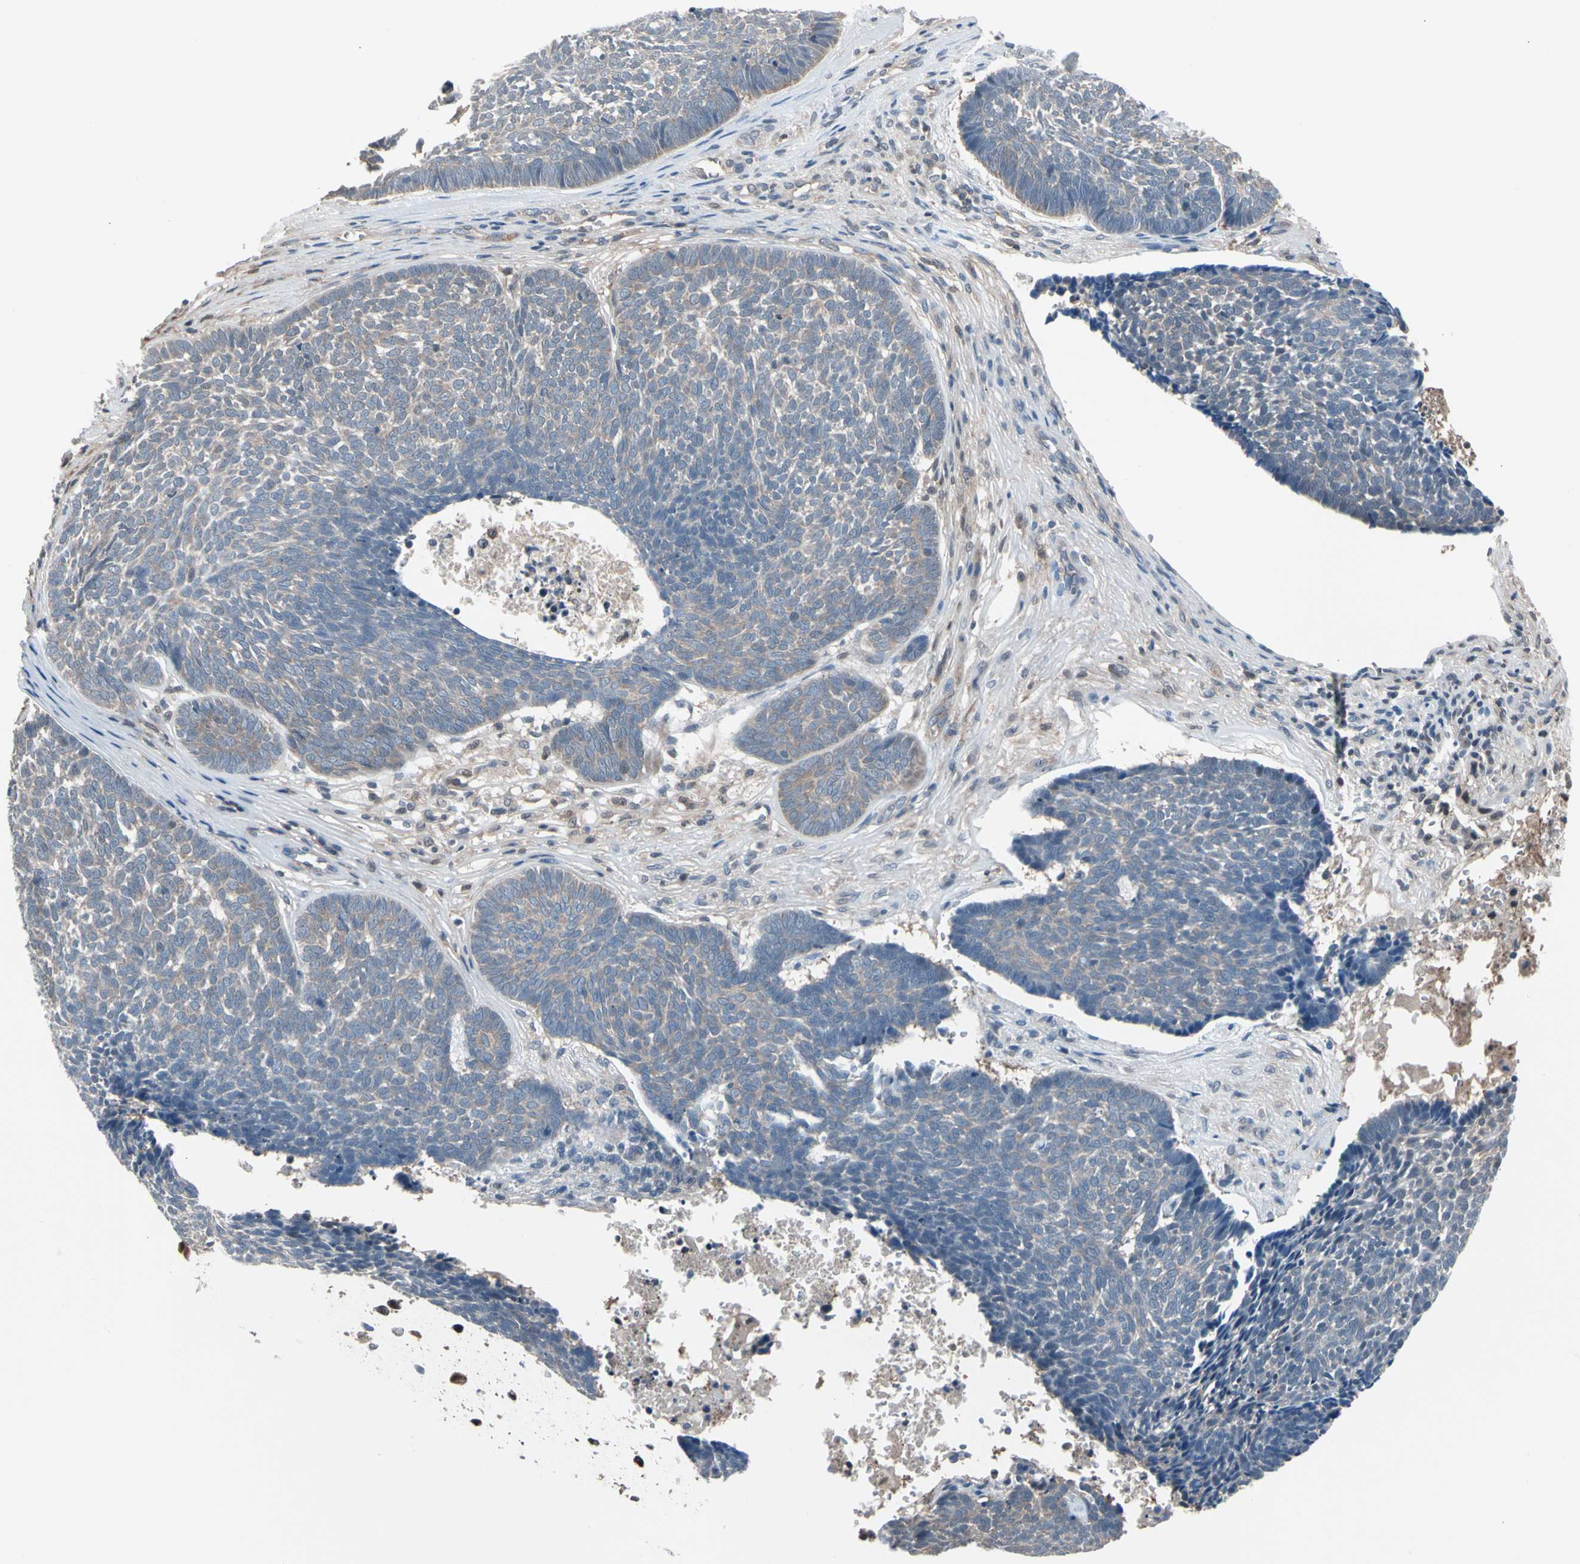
{"staining": {"intensity": "weak", "quantity": ">75%", "location": "cytoplasmic/membranous"}, "tissue": "skin cancer", "cell_type": "Tumor cells", "image_type": "cancer", "snomed": [{"axis": "morphology", "description": "Basal cell carcinoma"}, {"axis": "topography", "description": "Skin"}], "caption": "A brown stain highlights weak cytoplasmic/membranous positivity of a protein in skin basal cell carcinoma tumor cells.", "gene": "PSMA2", "patient": {"sex": "male", "age": 84}}